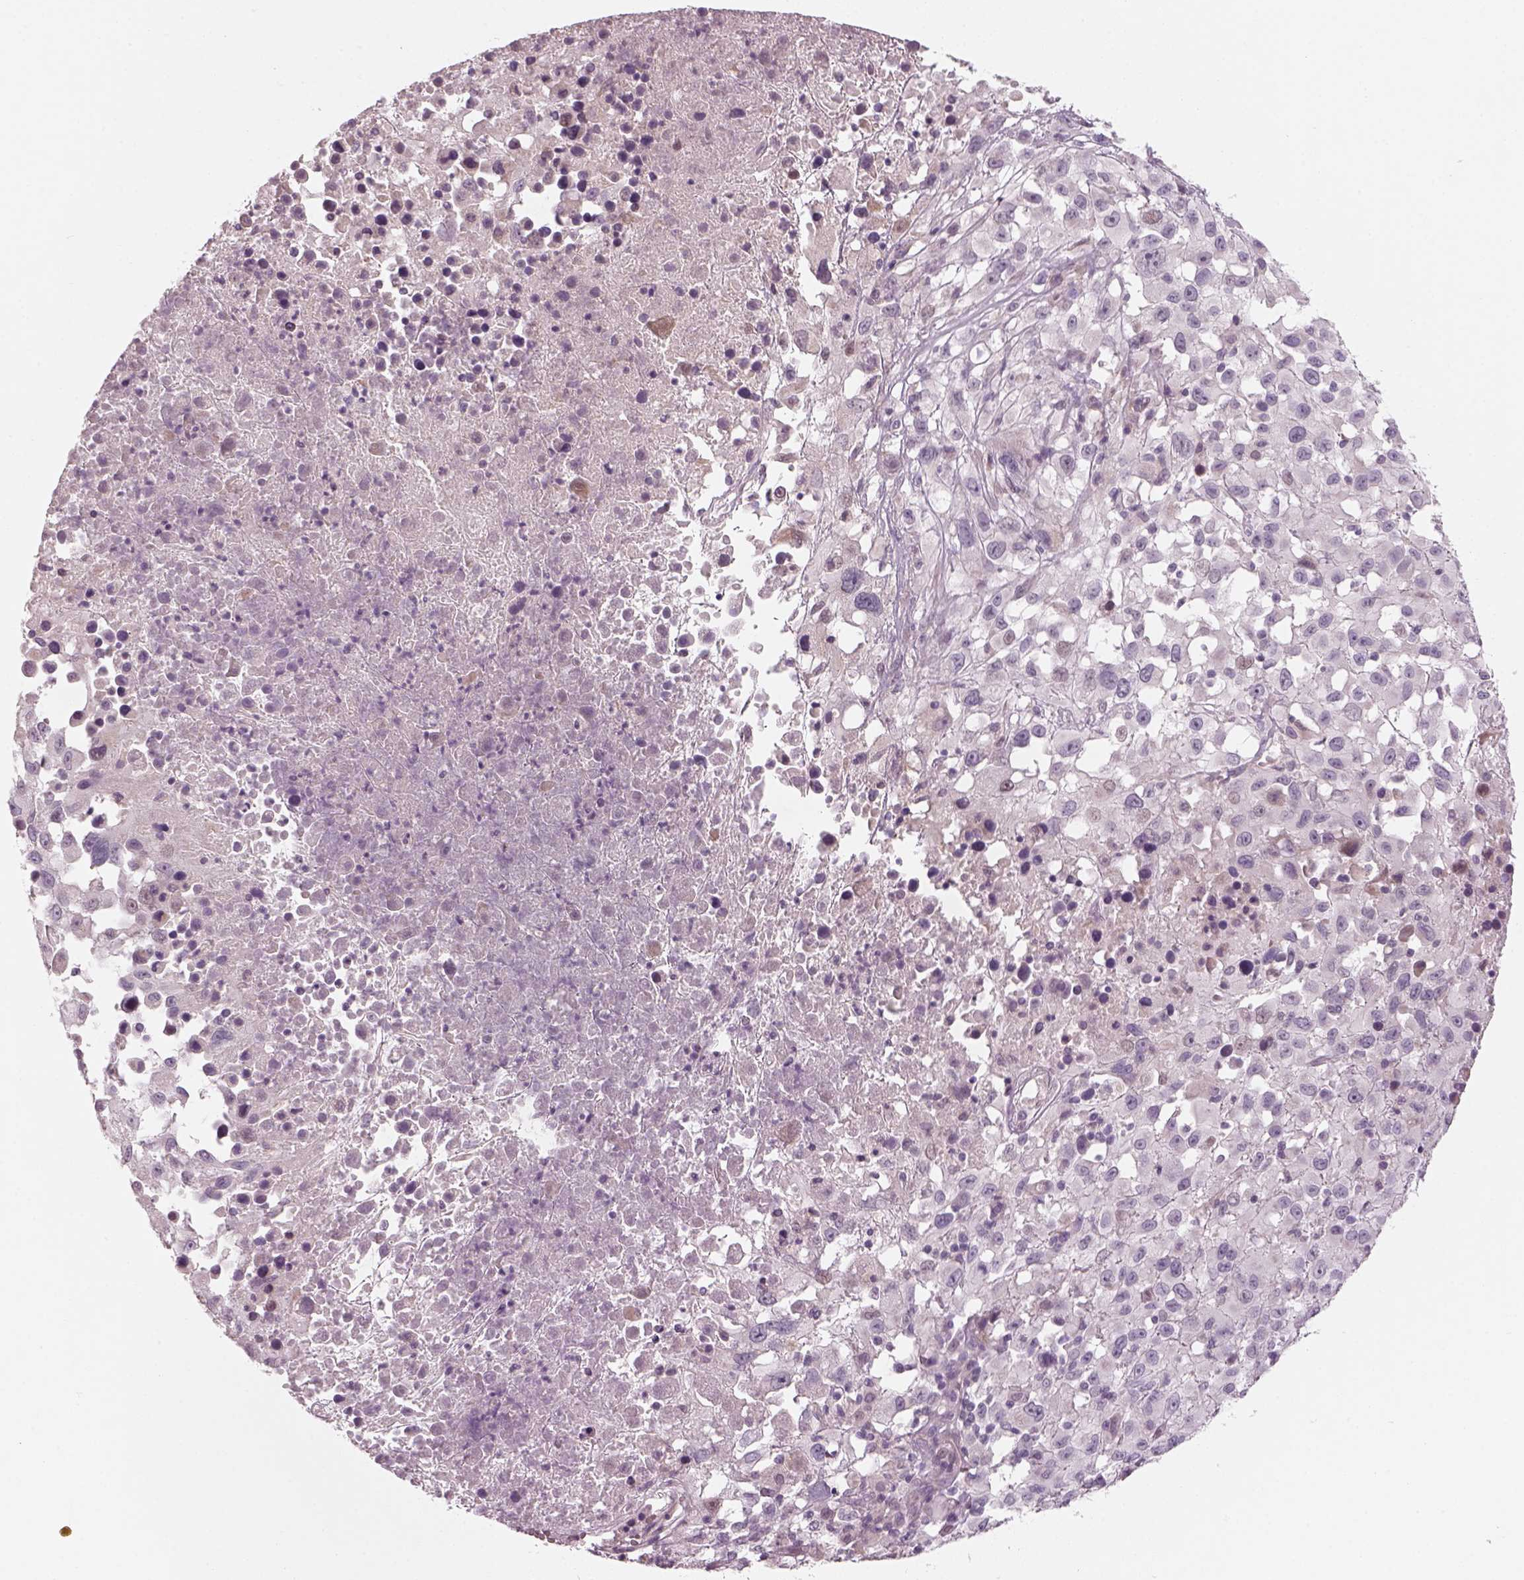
{"staining": {"intensity": "negative", "quantity": "none", "location": "none"}, "tissue": "melanoma", "cell_type": "Tumor cells", "image_type": "cancer", "snomed": [{"axis": "morphology", "description": "Malignant melanoma, Metastatic site"}, {"axis": "topography", "description": "Soft tissue"}], "caption": "Immunohistochemical staining of human malignant melanoma (metastatic site) exhibits no significant expression in tumor cells.", "gene": "PENK", "patient": {"sex": "male", "age": 50}}